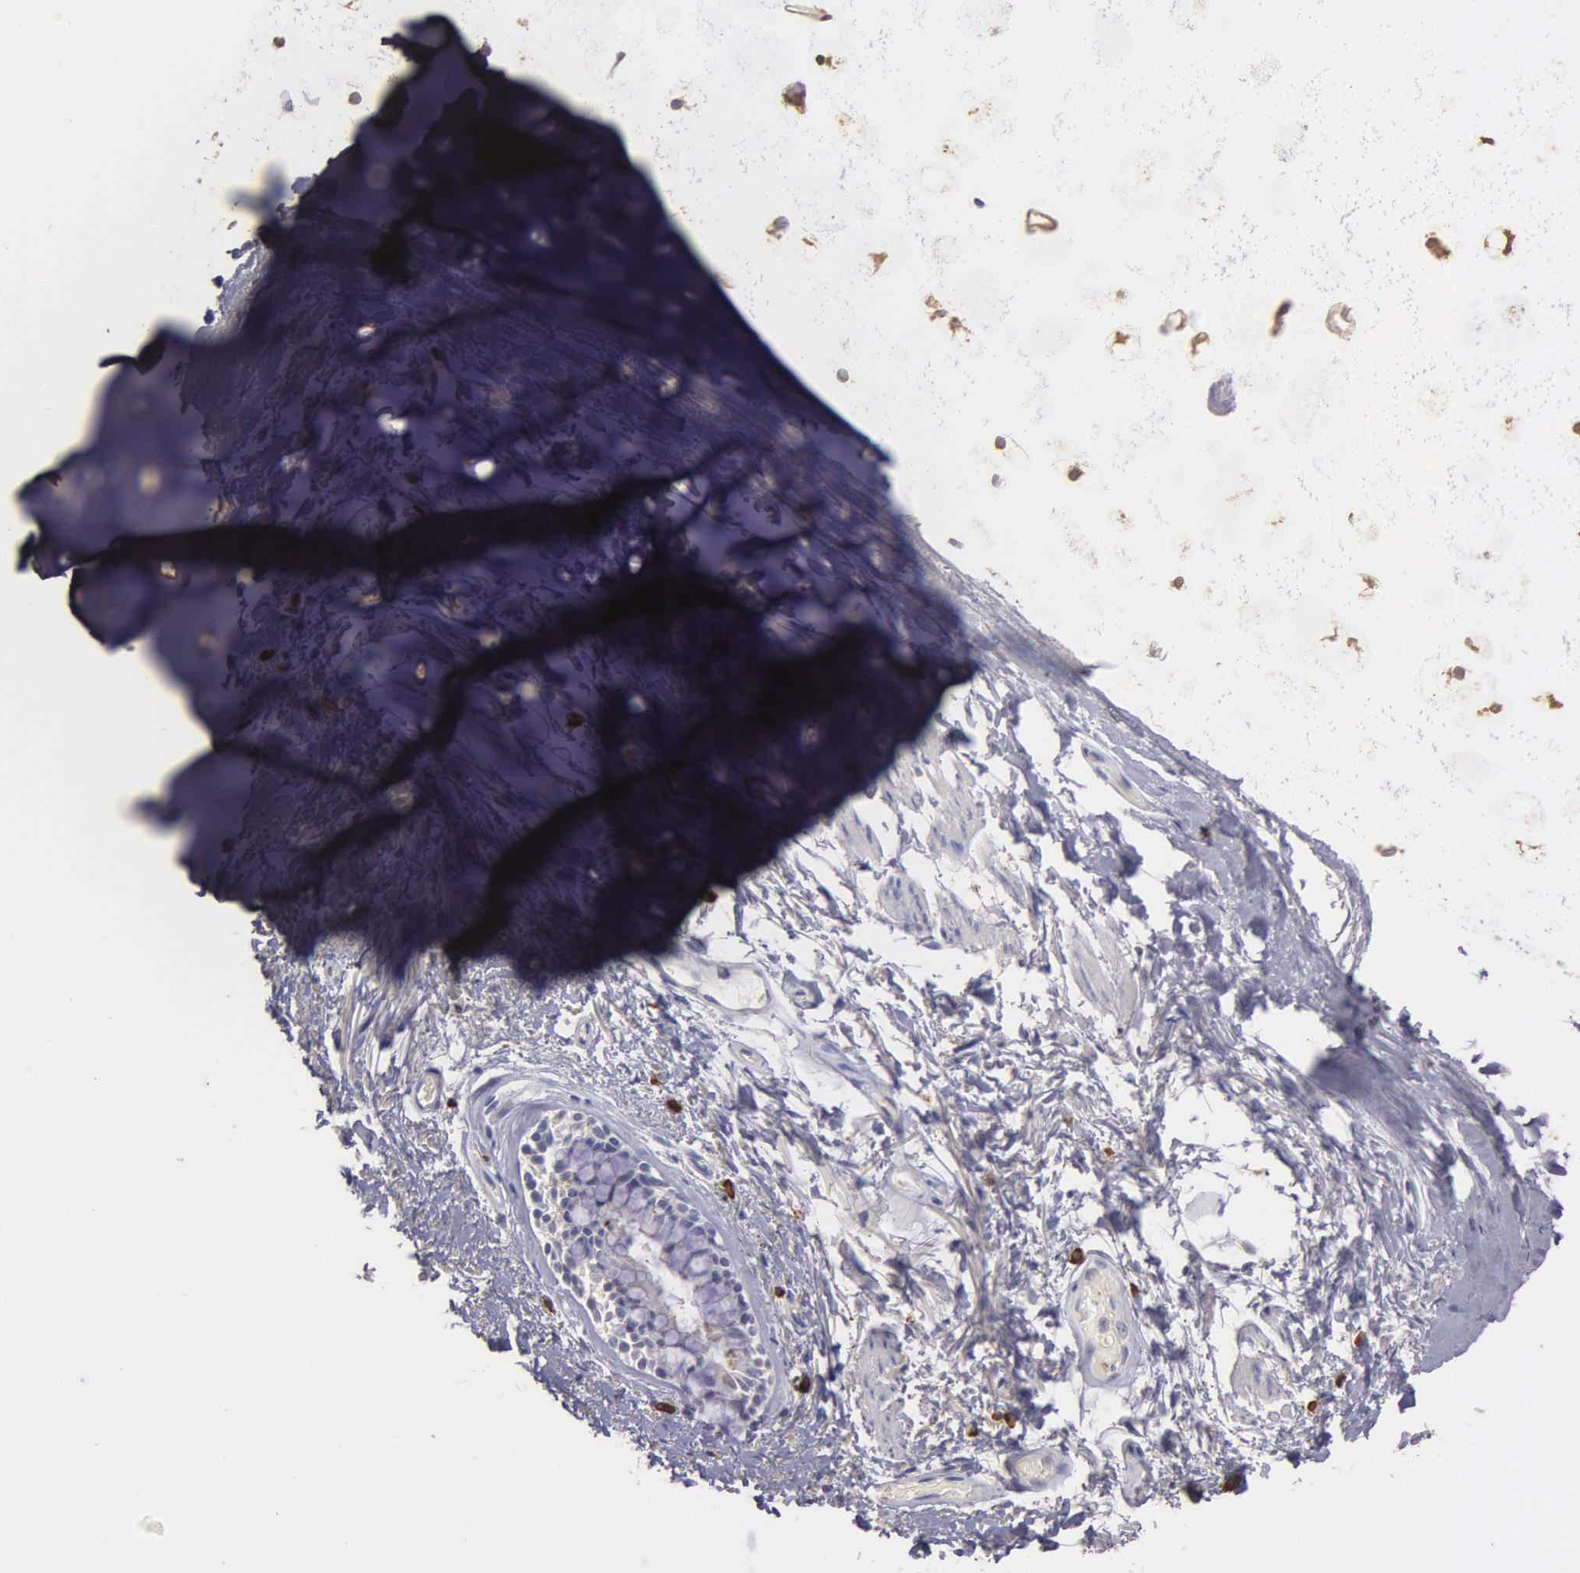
{"staining": {"intensity": "negative", "quantity": "none", "location": "none"}, "tissue": "adipose tissue", "cell_type": "Adipocytes", "image_type": "normal", "snomed": [{"axis": "morphology", "description": "Normal tissue, NOS"}, {"axis": "topography", "description": "Cartilage tissue"}, {"axis": "topography", "description": "Lung"}], "caption": "DAB immunohistochemical staining of benign adipose tissue demonstrates no significant expression in adipocytes. Brightfield microscopy of immunohistochemistry (IHC) stained with DAB (3,3'-diaminobenzidine) (brown) and hematoxylin (blue), captured at high magnification.", "gene": "ENO3", "patient": {"sex": "male", "age": 65}}